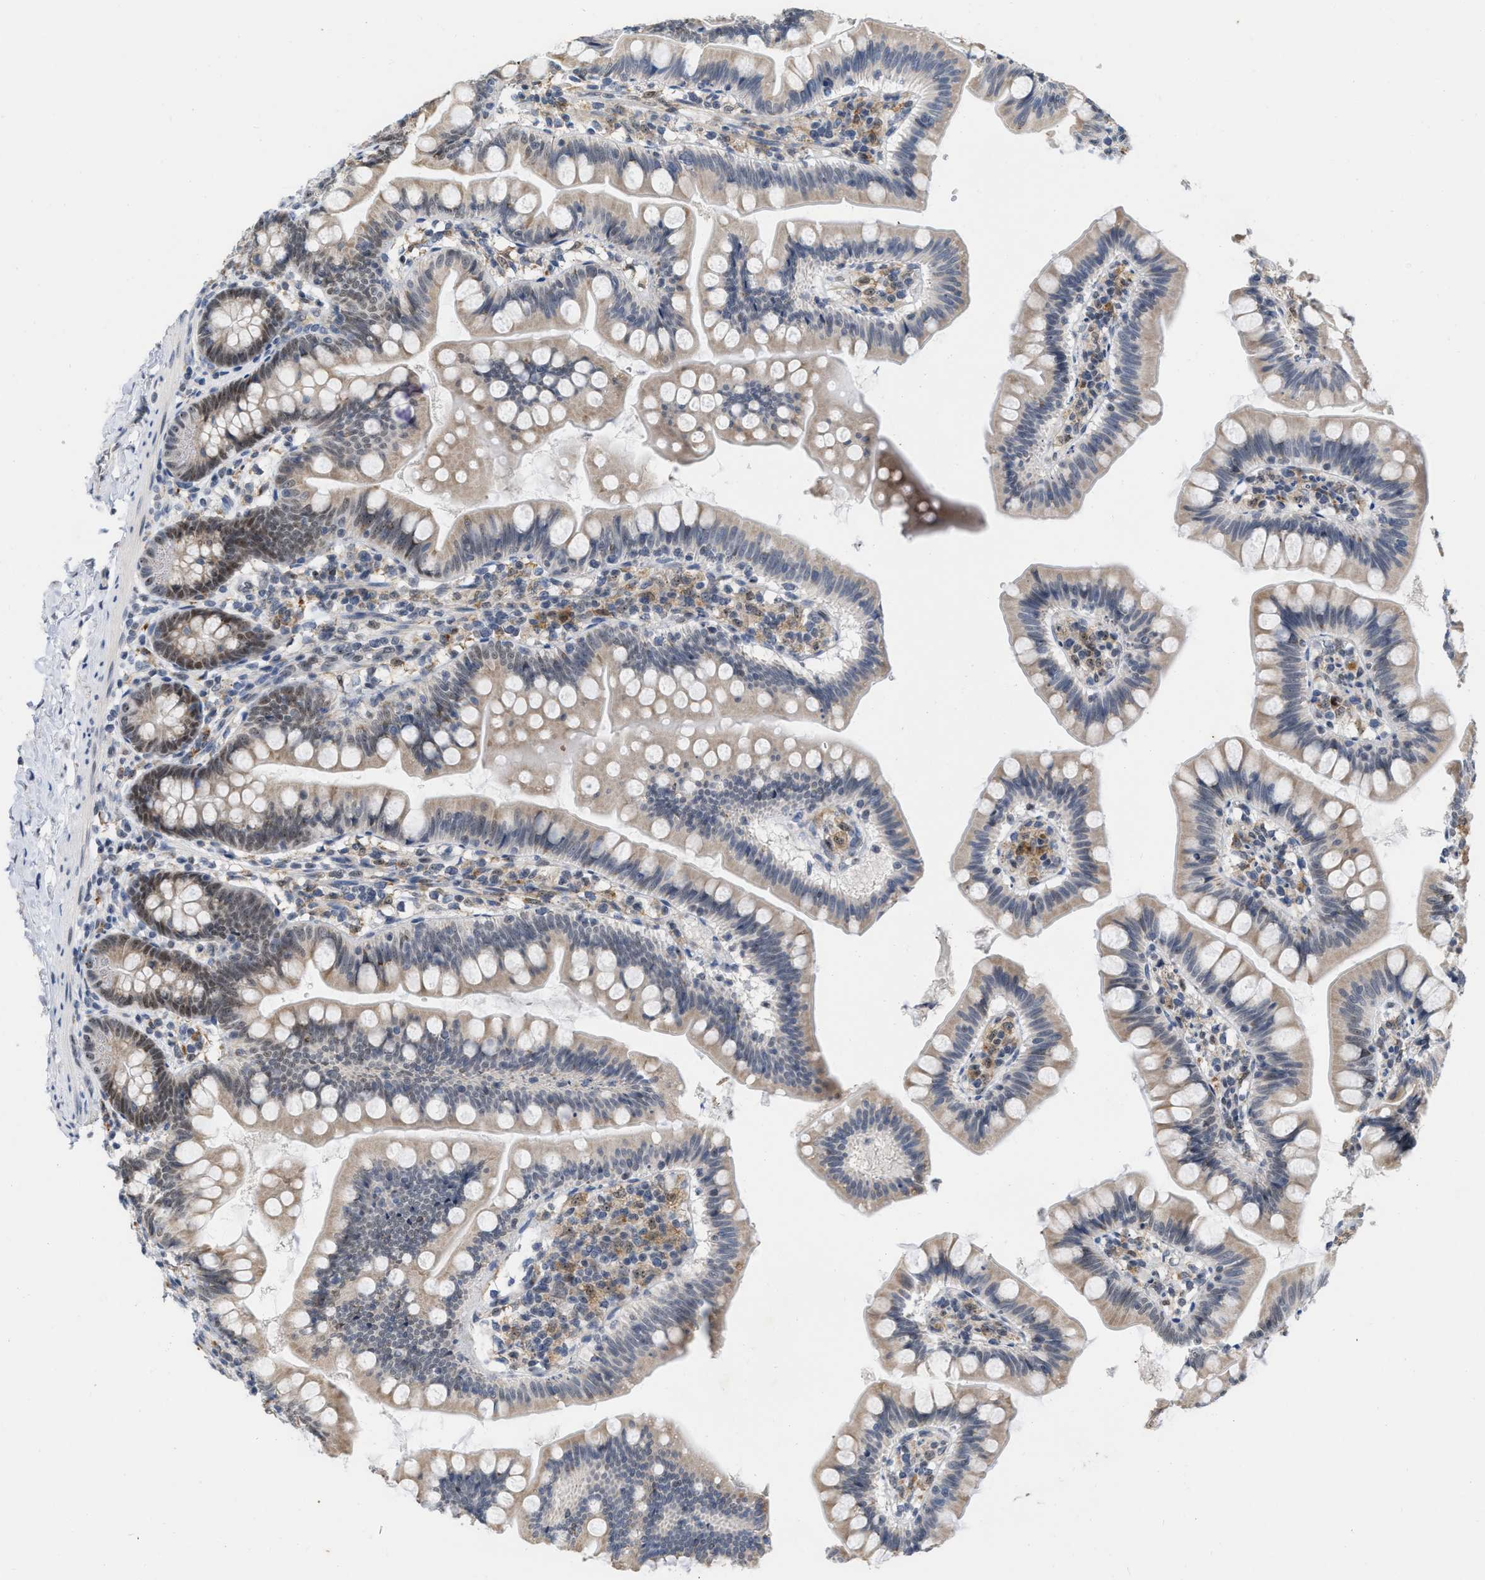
{"staining": {"intensity": "moderate", "quantity": "25%-75%", "location": "cytoplasmic/membranous,nuclear"}, "tissue": "small intestine", "cell_type": "Glandular cells", "image_type": "normal", "snomed": [{"axis": "morphology", "description": "Normal tissue, NOS"}, {"axis": "topography", "description": "Small intestine"}], "caption": "IHC staining of benign small intestine, which displays medium levels of moderate cytoplasmic/membranous,nuclear positivity in about 25%-75% of glandular cells indicating moderate cytoplasmic/membranous,nuclear protein expression. The staining was performed using DAB (3,3'-diaminobenzidine) (brown) for protein detection and nuclei were counterstained in hematoxylin (blue).", "gene": "ELAC2", "patient": {"sex": "male", "age": 7}}